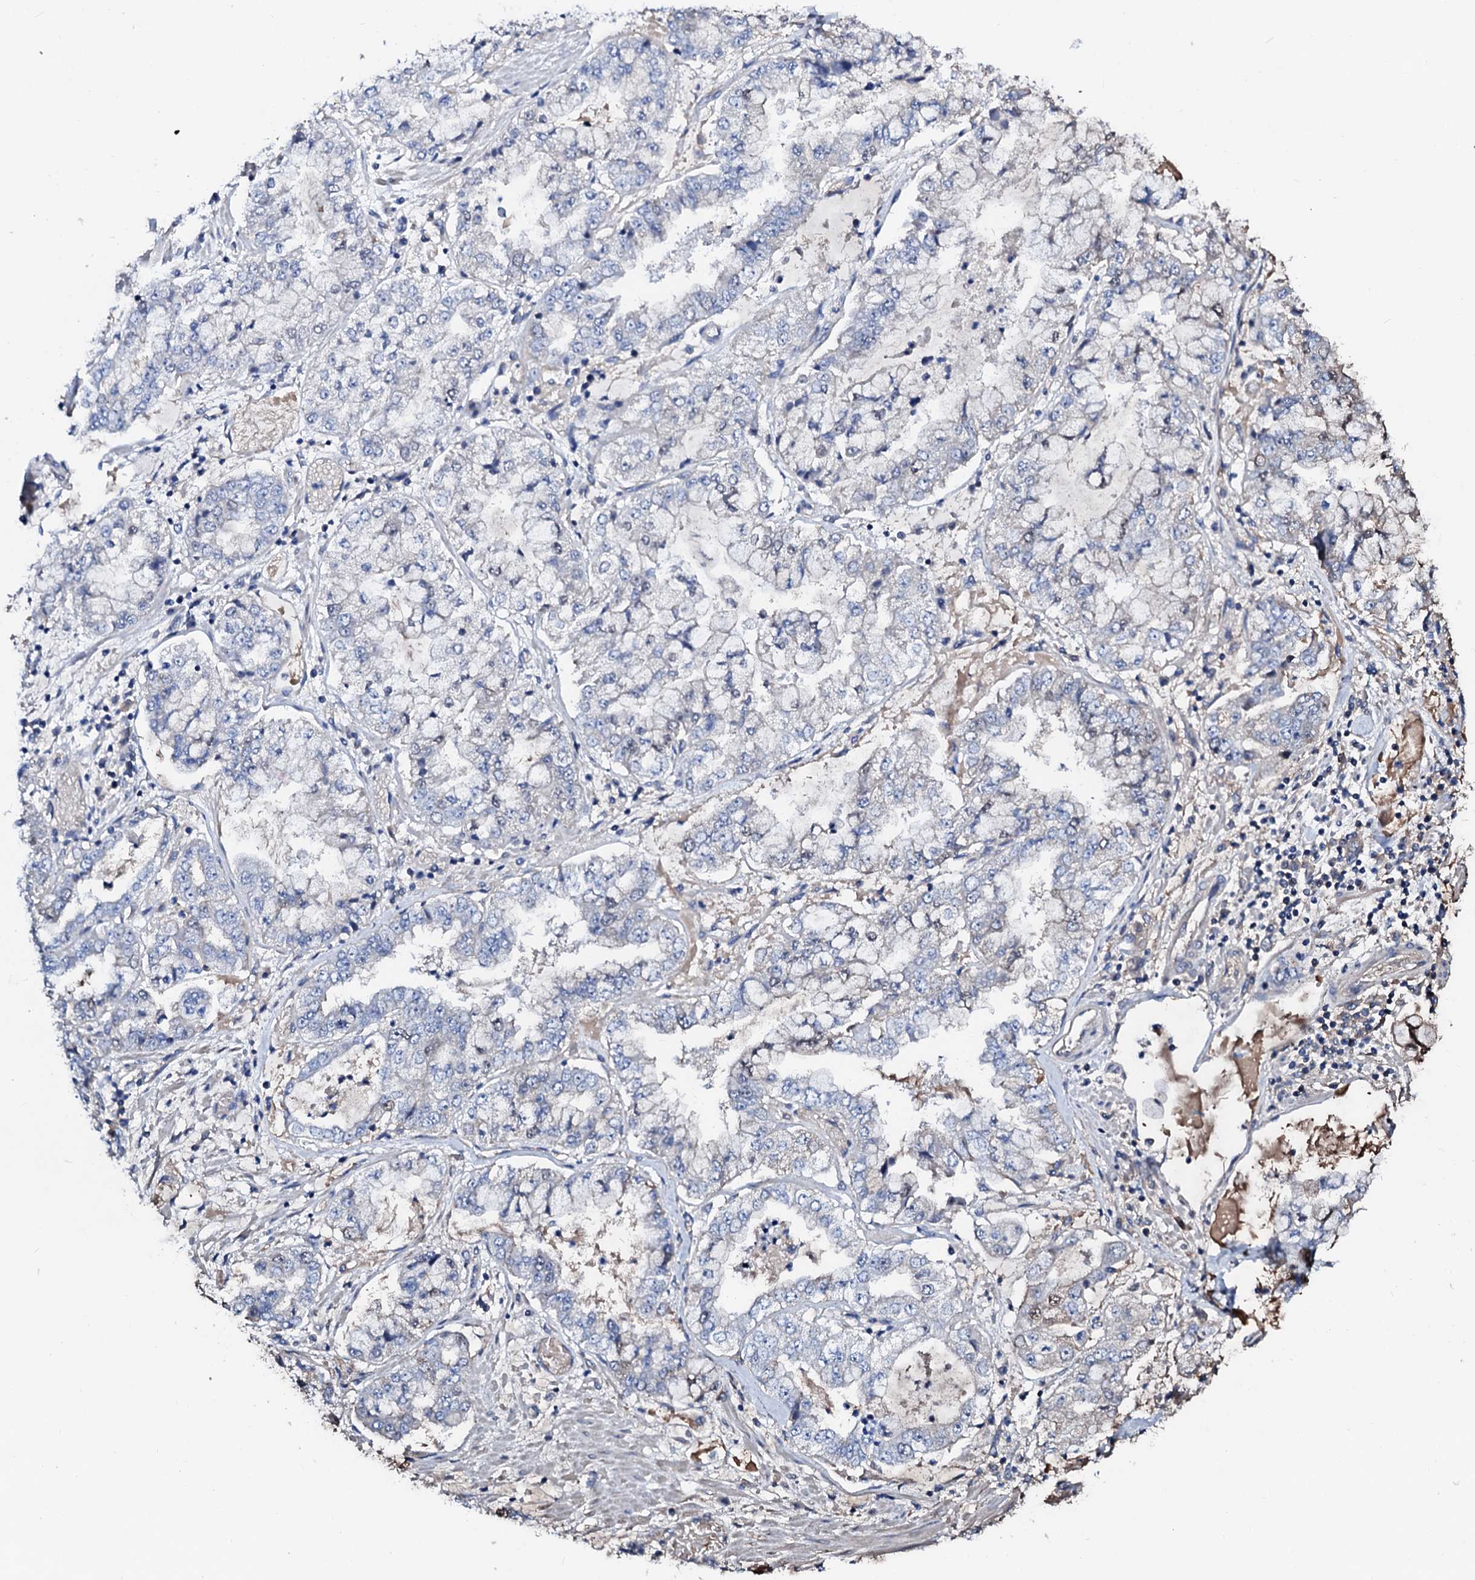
{"staining": {"intensity": "negative", "quantity": "none", "location": "none"}, "tissue": "stomach cancer", "cell_type": "Tumor cells", "image_type": "cancer", "snomed": [{"axis": "morphology", "description": "Adenocarcinoma, NOS"}, {"axis": "topography", "description": "Stomach"}], "caption": "High magnification brightfield microscopy of stomach cancer (adenocarcinoma) stained with DAB (3,3'-diaminobenzidine) (brown) and counterstained with hematoxylin (blue): tumor cells show no significant expression. Brightfield microscopy of IHC stained with DAB (brown) and hematoxylin (blue), captured at high magnification.", "gene": "CSKMT", "patient": {"sex": "male", "age": 76}}